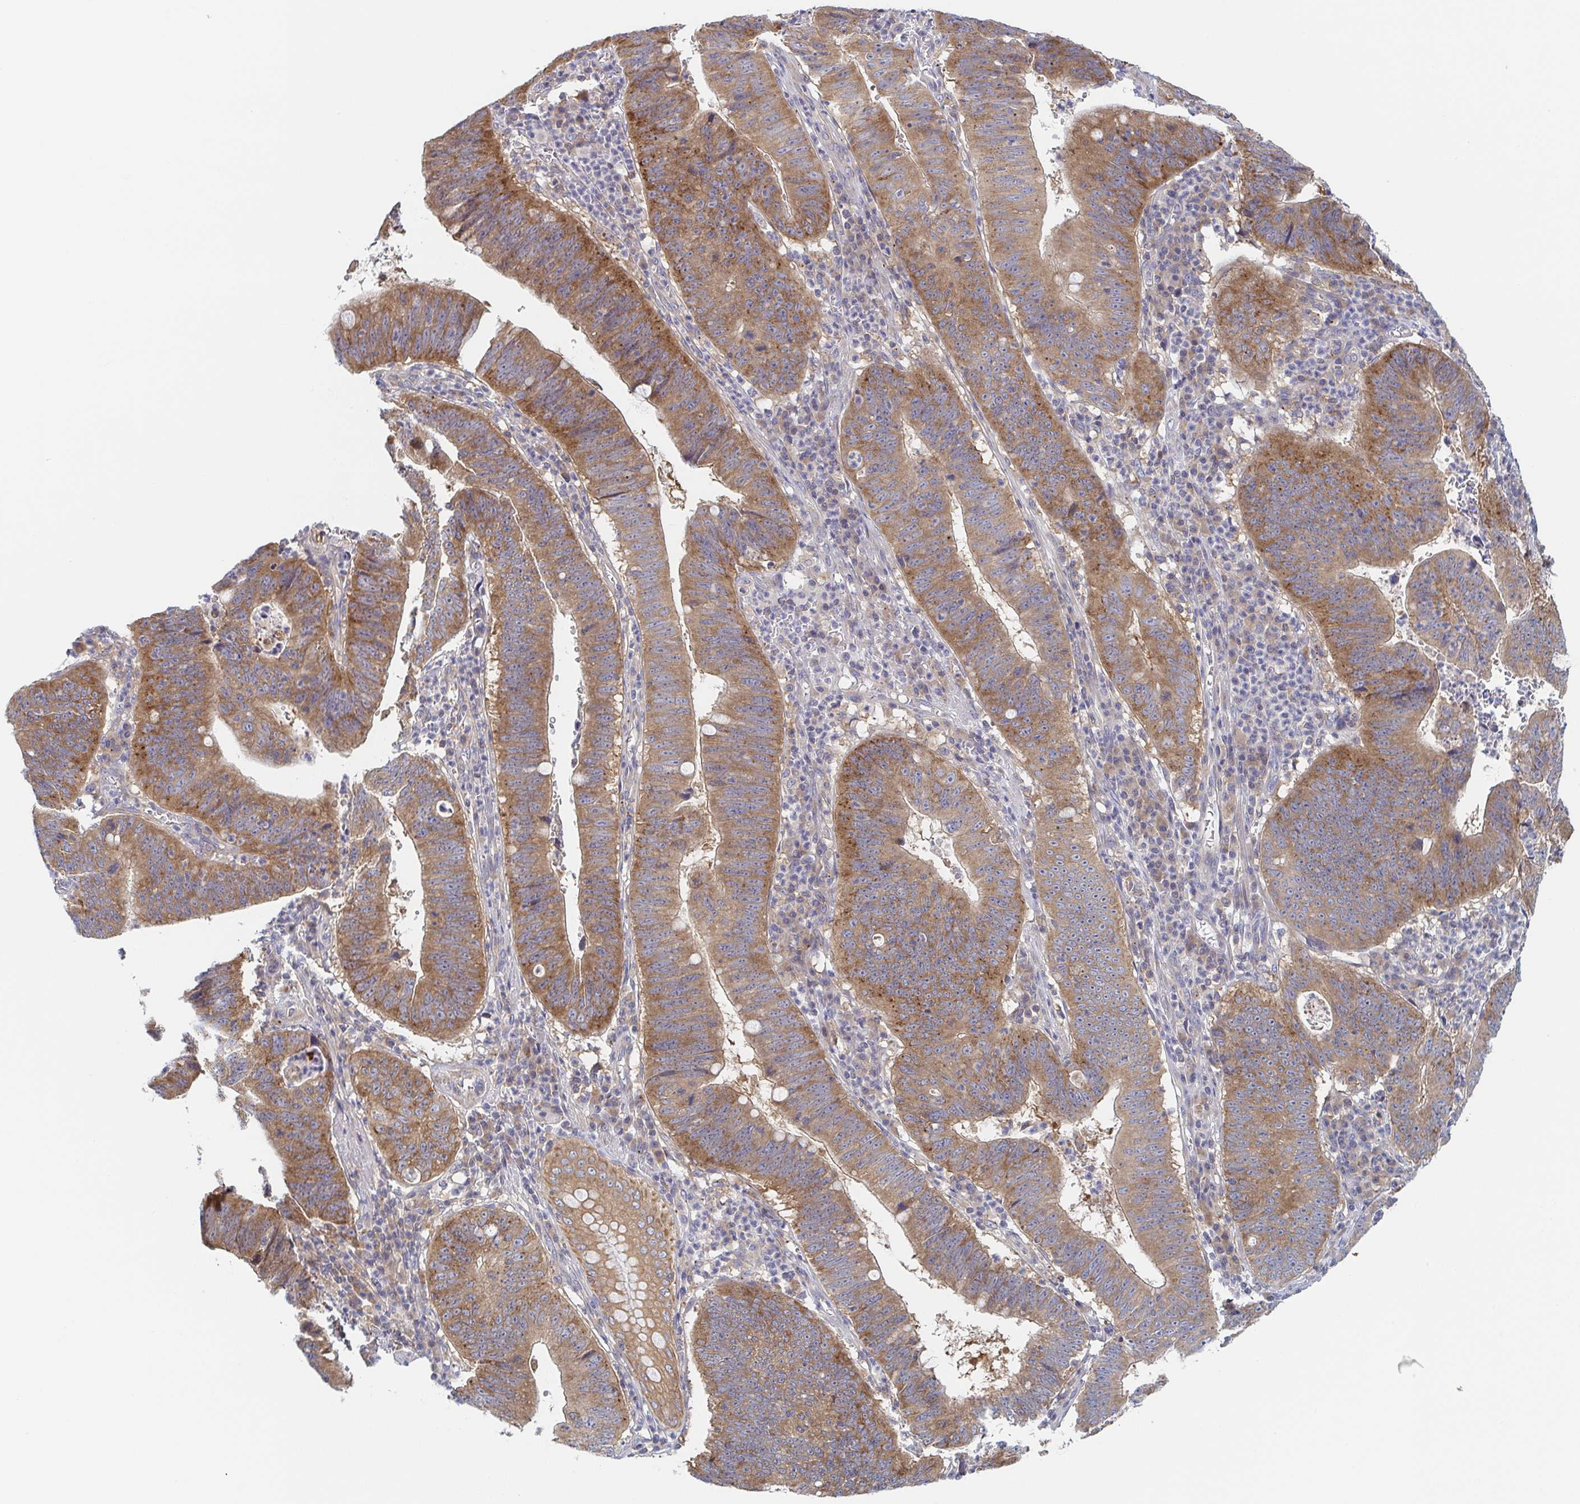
{"staining": {"intensity": "moderate", "quantity": ">75%", "location": "cytoplasmic/membranous"}, "tissue": "stomach cancer", "cell_type": "Tumor cells", "image_type": "cancer", "snomed": [{"axis": "morphology", "description": "Adenocarcinoma, NOS"}, {"axis": "topography", "description": "Stomach"}], "caption": "Protein expression analysis of human stomach cancer (adenocarcinoma) reveals moderate cytoplasmic/membranous staining in about >75% of tumor cells. The staining was performed using DAB (3,3'-diaminobenzidine) to visualize the protein expression in brown, while the nuclei were stained in blue with hematoxylin (Magnification: 20x).", "gene": "TUFT1", "patient": {"sex": "male", "age": 59}}